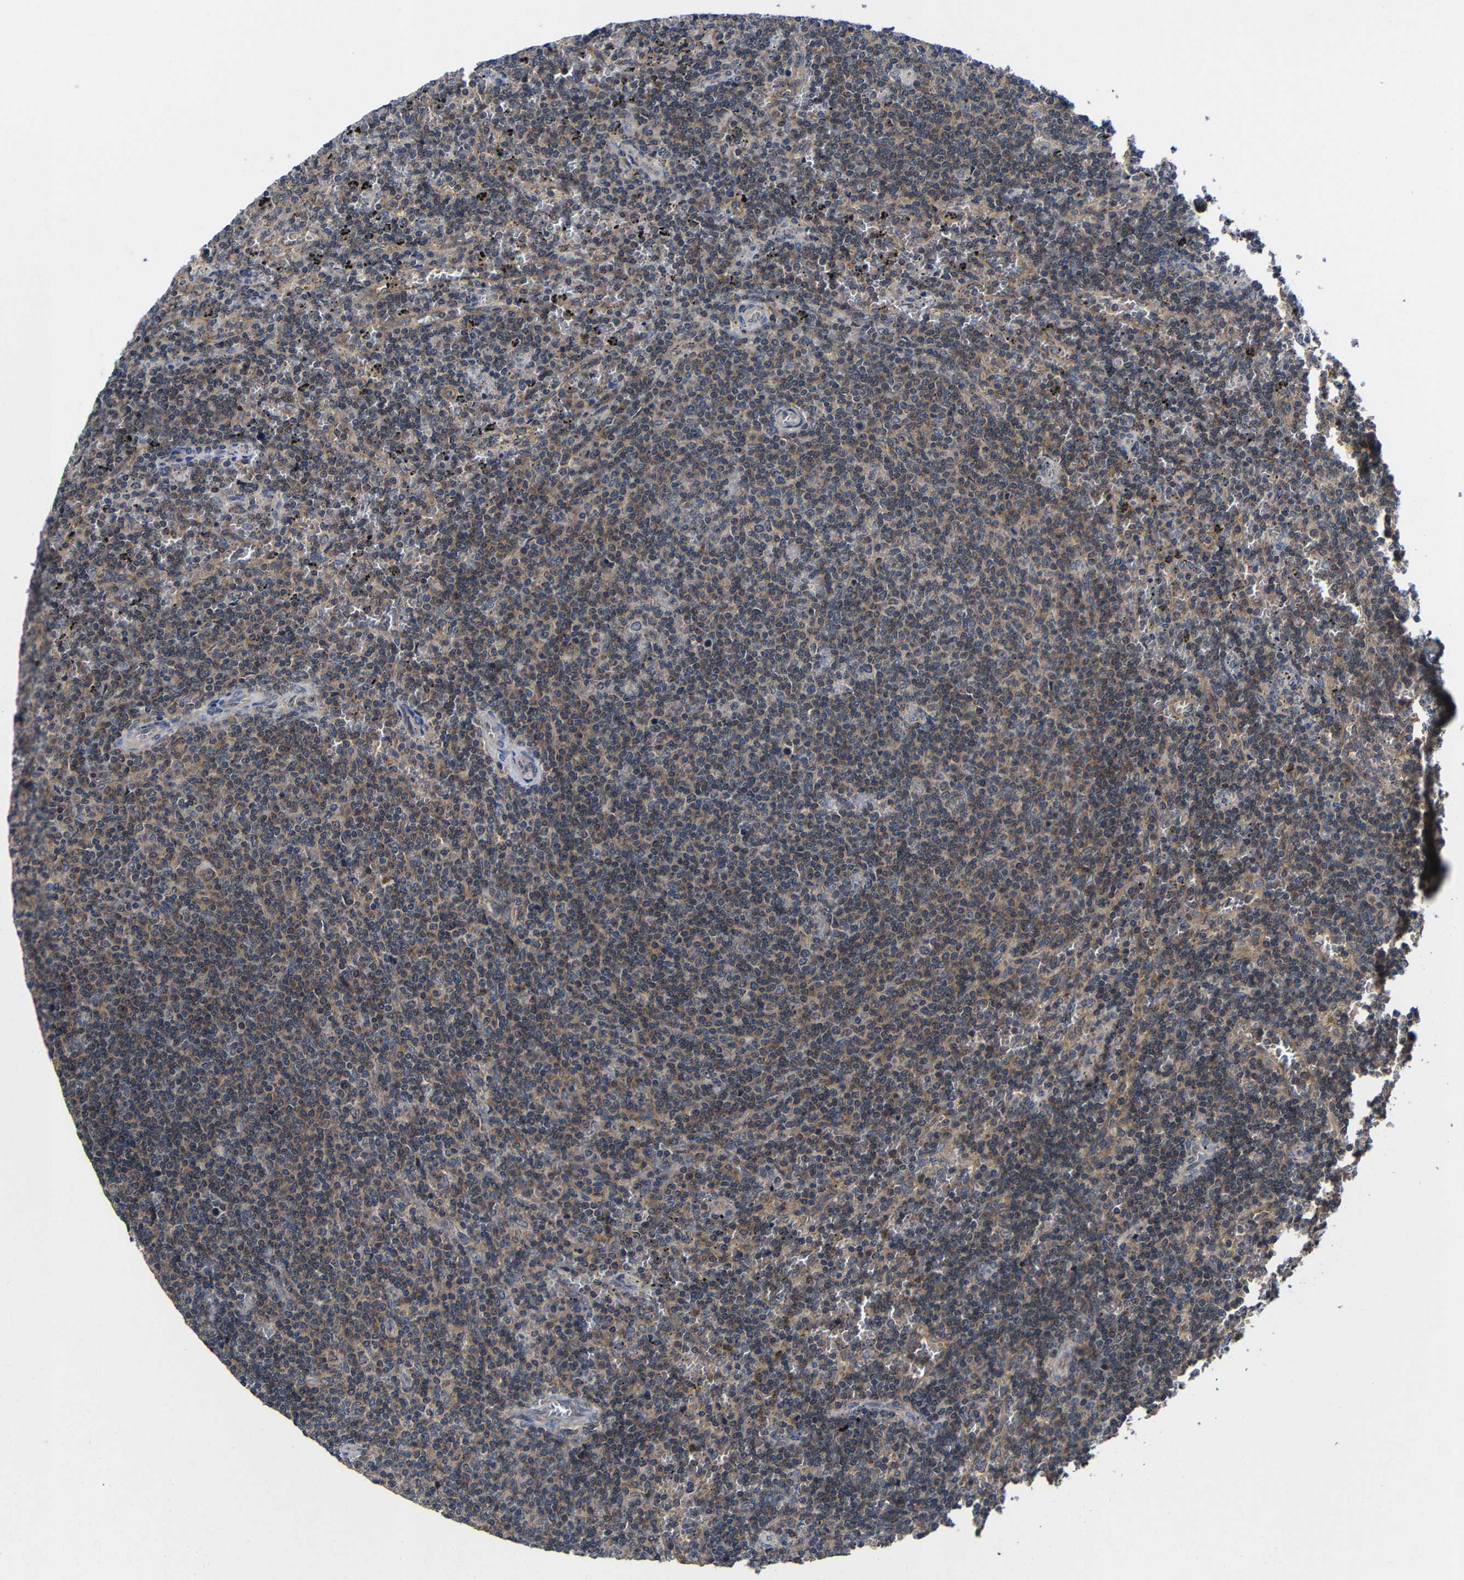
{"staining": {"intensity": "moderate", "quantity": ">75%", "location": "cytoplasmic/membranous"}, "tissue": "lymphoma", "cell_type": "Tumor cells", "image_type": "cancer", "snomed": [{"axis": "morphology", "description": "Malignant lymphoma, non-Hodgkin's type, Low grade"}, {"axis": "topography", "description": "Spleen"}], "caption": "Tumor cells exhibit medium levels of moderate cytoplasmic/membranous expression in approximately >75% of cells in lymphoma.", "gene": "LPAR5", "patient": {"sex": "female", "age": 50}}